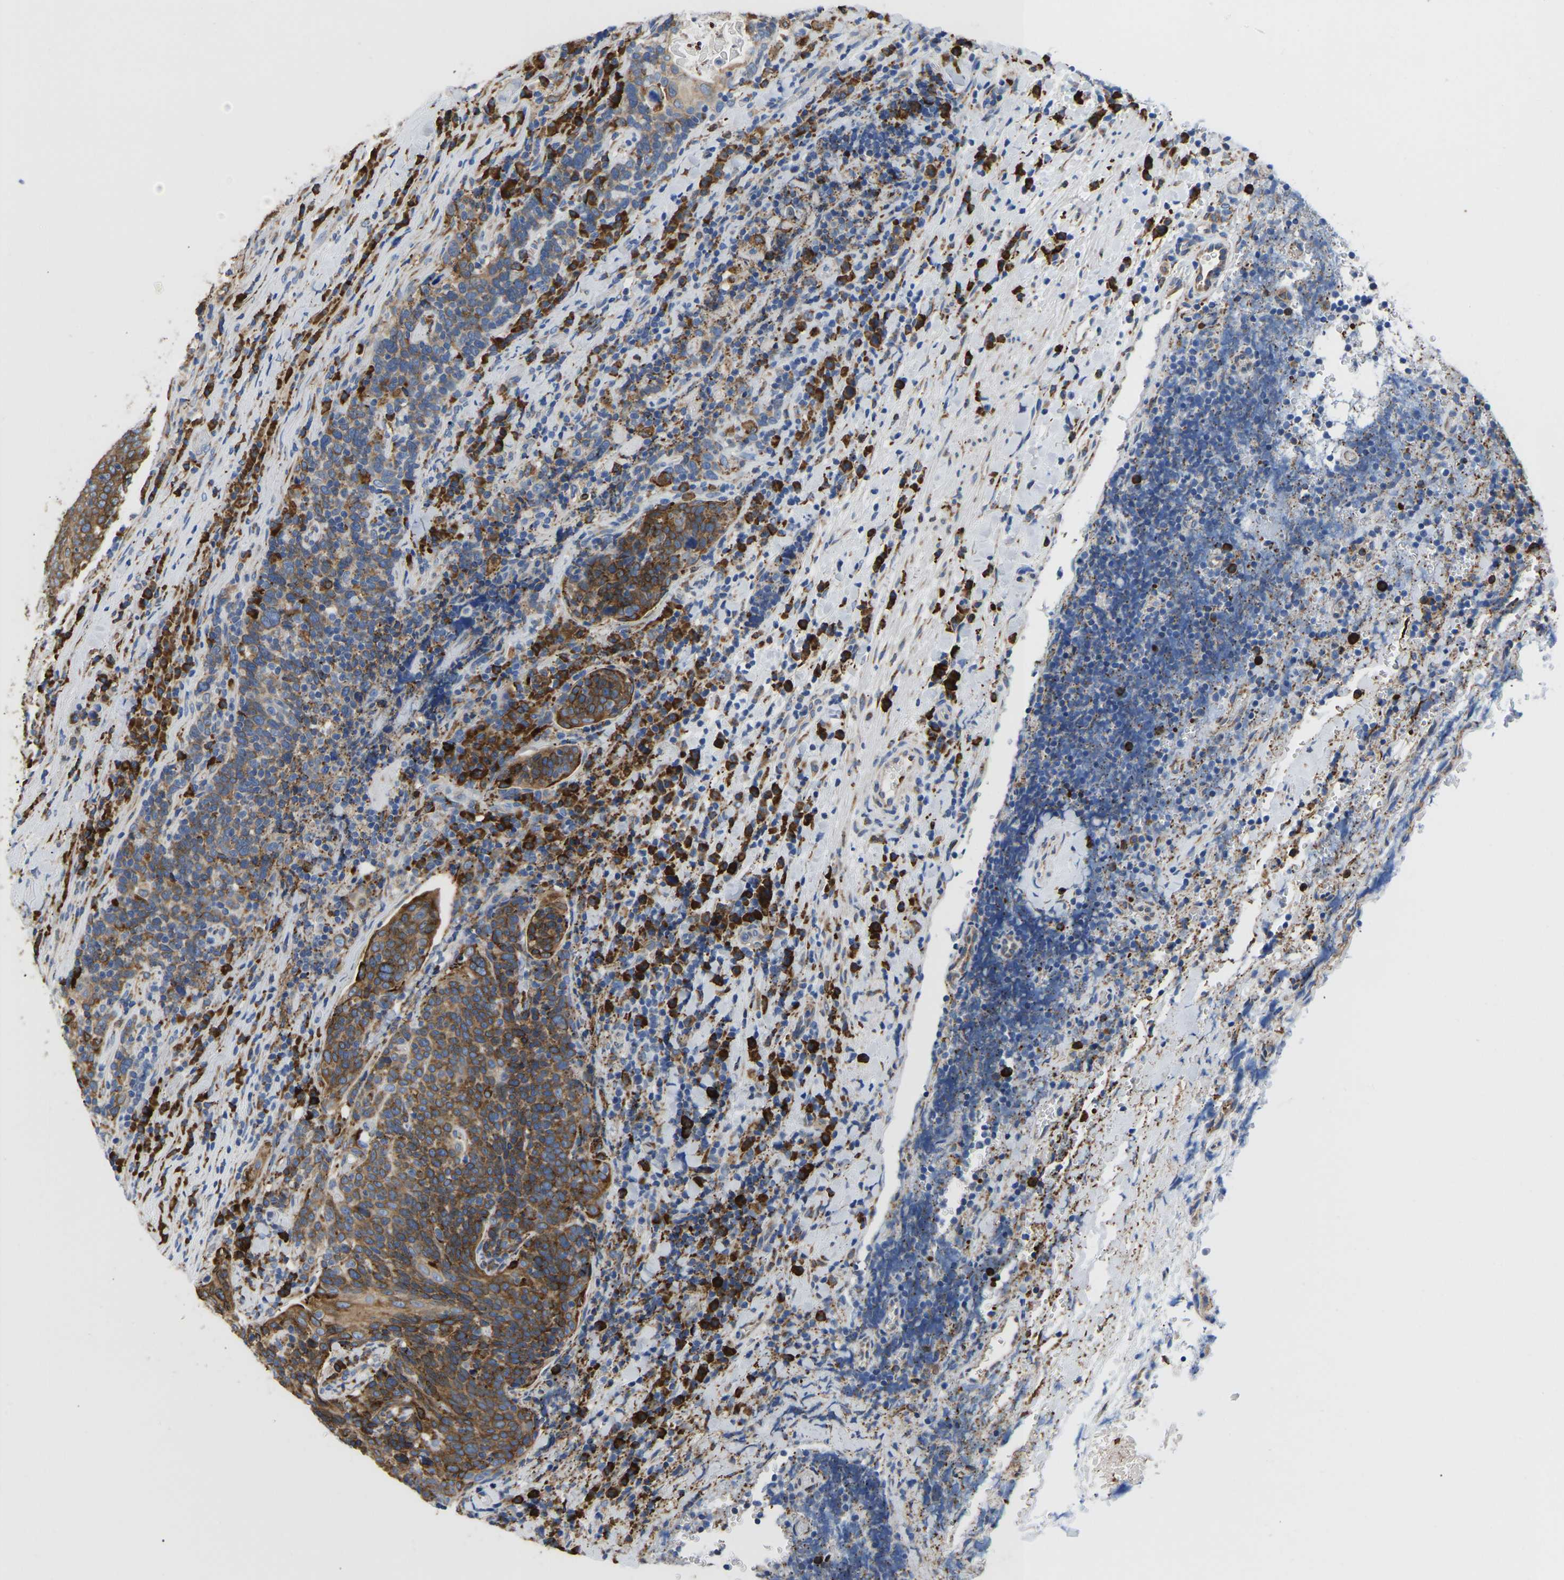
{"staining": {"intensity": "moderate", "quantity": ">75%", "location": "cytoplasmic/membranous"}, "tissue": "head and neck cancer", "cell_type": "Tumor cells", "image_type": "cancer", "snomed": [{"axis": "morphology", "description": "Squamous cell carcinoma, NOS"}, {"axis": "morphology", "description": "Squamous cell carcinoma, metastatic, NOS"}, {"axis": "topography", "description": "Lymph node"}, {"axis": "topography", "description": "Head-Neck"}], "caption": "Squamous cell carcinoma (head and neck) tissue exhibits moderate cytoplasmic/membranous positivity in approximately >75% of tumor cells (DAB IHC with brightfield microscopy, high magnification).", "gene": "P4HB", "patient": {"sex": "male", "age": 62}}